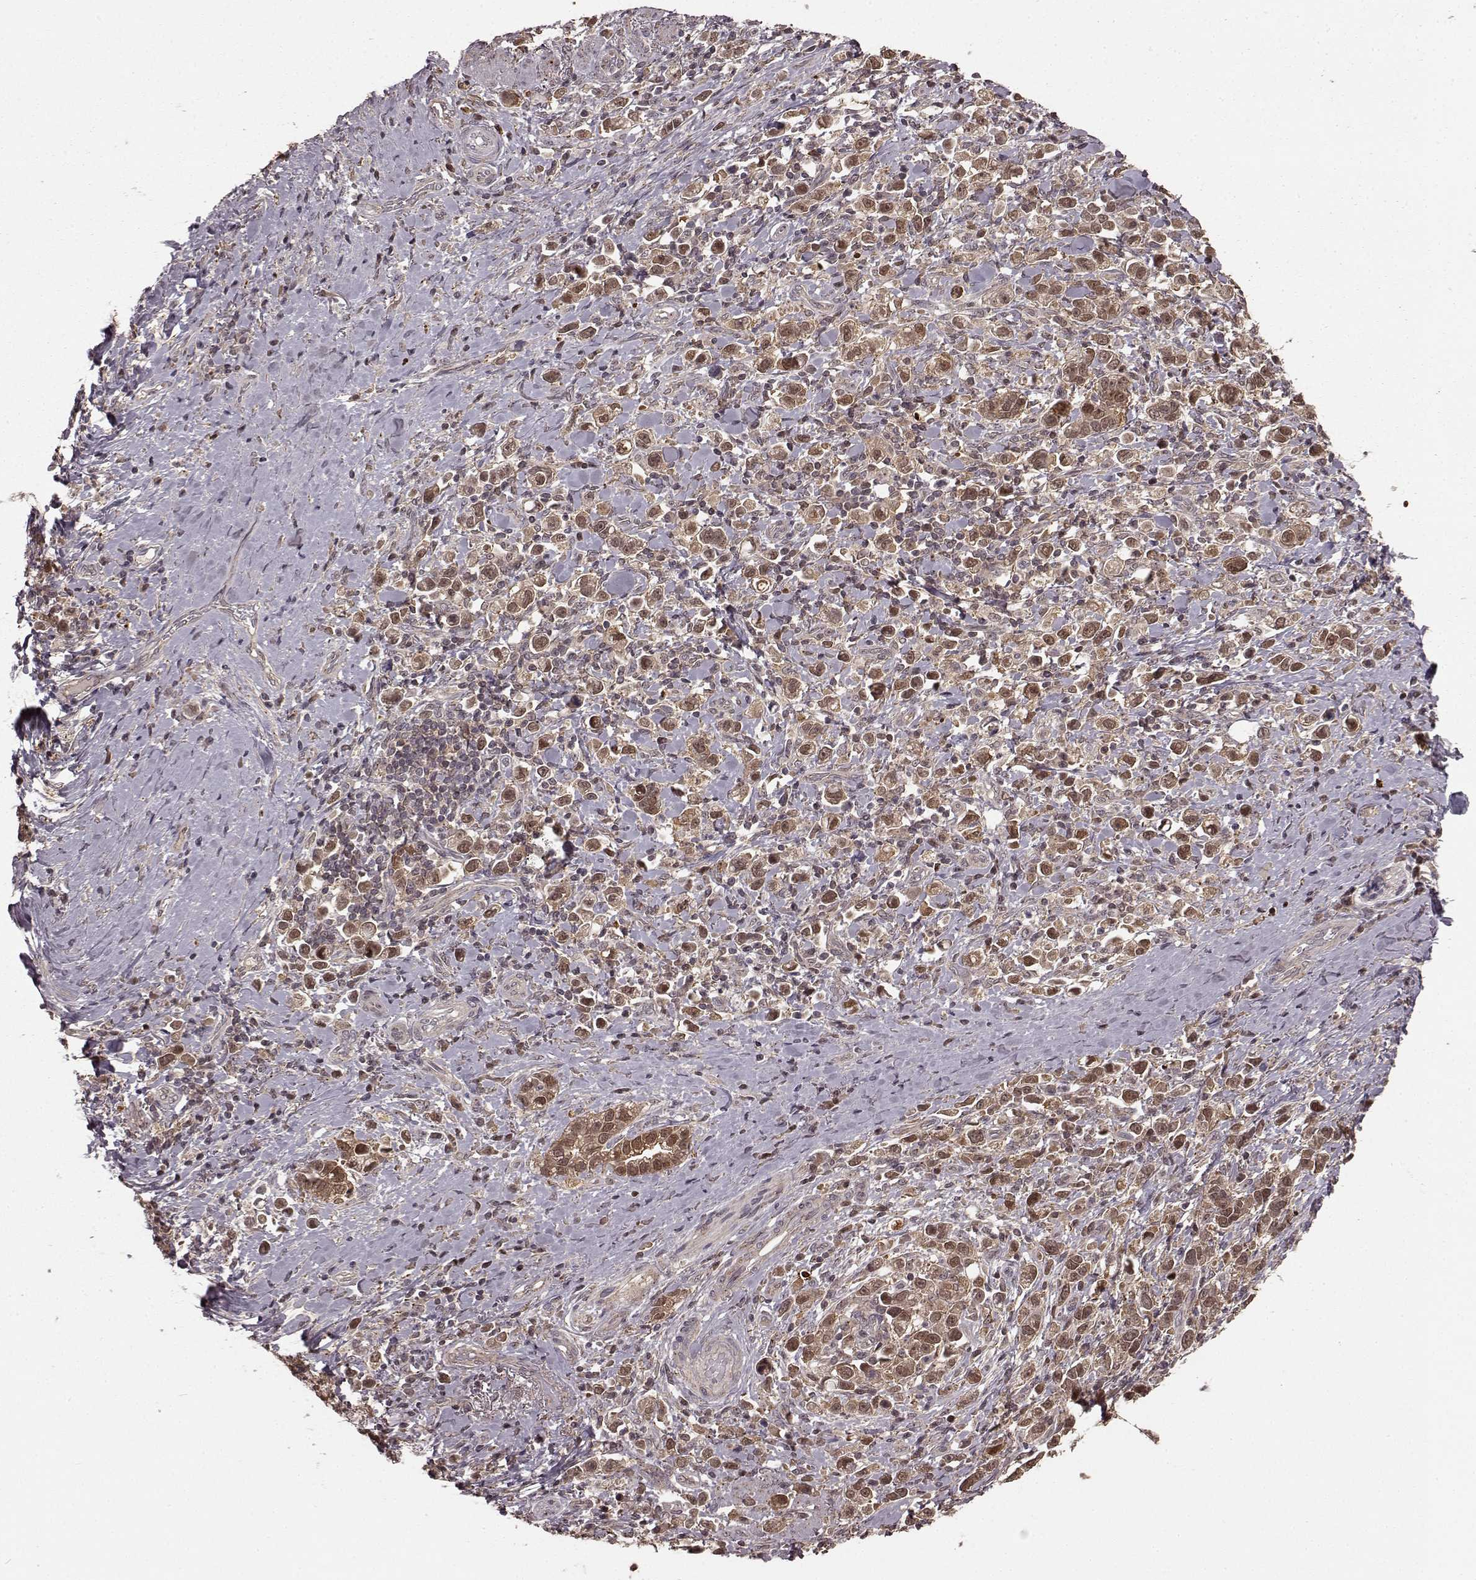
{"staining": {"intensity": "weak", "quantity": "25%-75%", "location": "cytoplasmic/membranous,nuclear"}, "tissue": "stomach cancer", "cell_type": "Tumor cells", "image_type": "cancer", "snomed": [{"axis": "morphology", "description": "Adenocarcinoma, NOS"}, {"axis": "topography", "description": "Stomach"}], "caption": "There is low levels of weak cytoplasmic/membranous and nuclear expression in tumor cells of stomach cancer (adenocarcinoma), as demonstrated by immunohistochemical staining (brown color).", "gene": "GSS", "patient": {"sex": "male", "age": 93}}